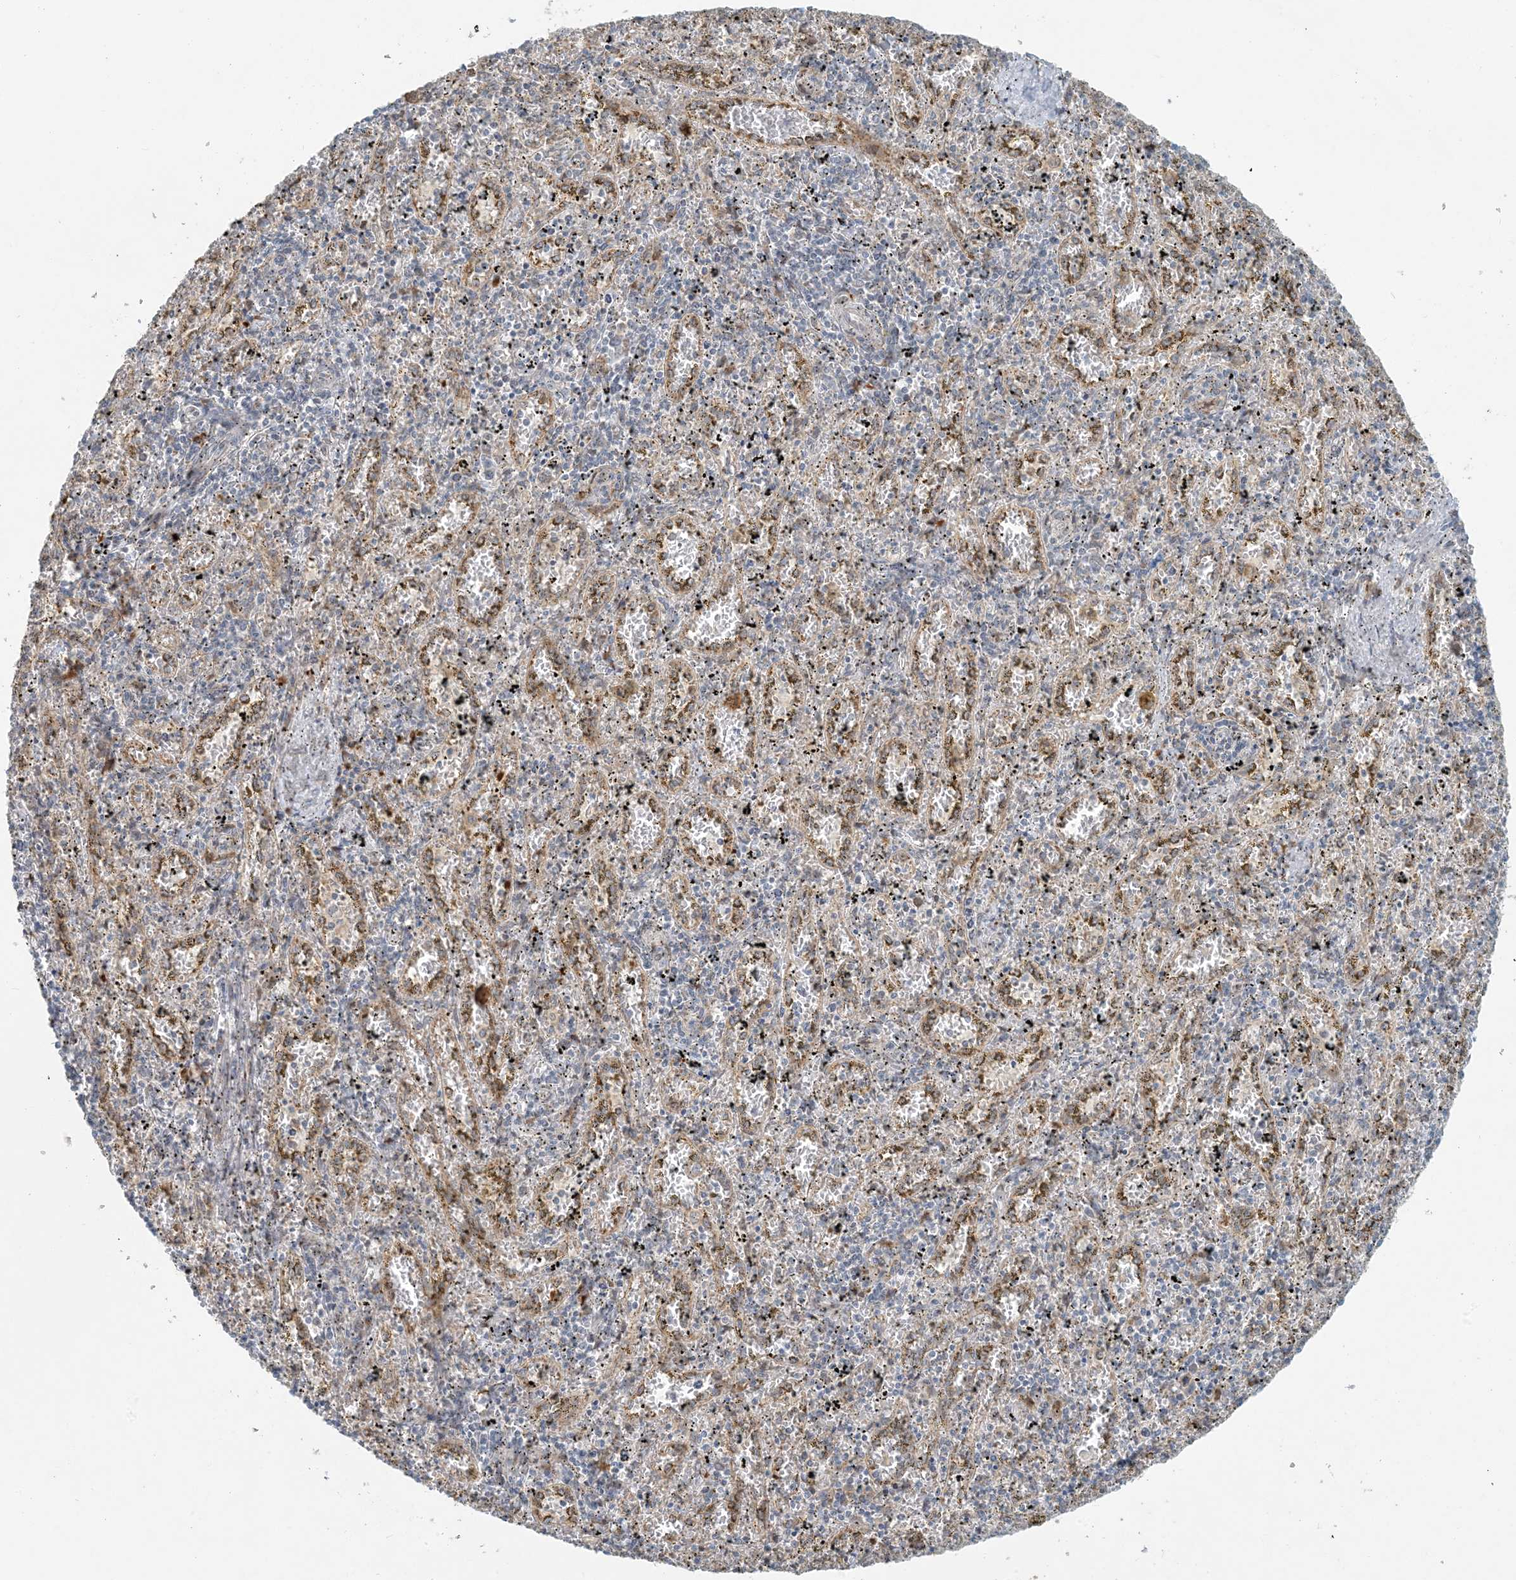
{"staining": {"intensity": "negative", "quantity": "none", "location": "none"}, "tissue": "spleen", "cell_type": "Cells in red pulp", "image_type": "normal", "snomed": [{"axis": "morphology", "description": "Normal tissue, NOS"}, {"axis": "topography", "description": "Spleen"}], "caption": "Immunohistochemistry (IHC) histopathology image of benign spleen: human spleen stained with DAB shows no significant protein expression in cells in red pulp. (DAB IHC, high magnification).", "gene": "HACL1", "patient": {"sex": "male", "age": 11}}